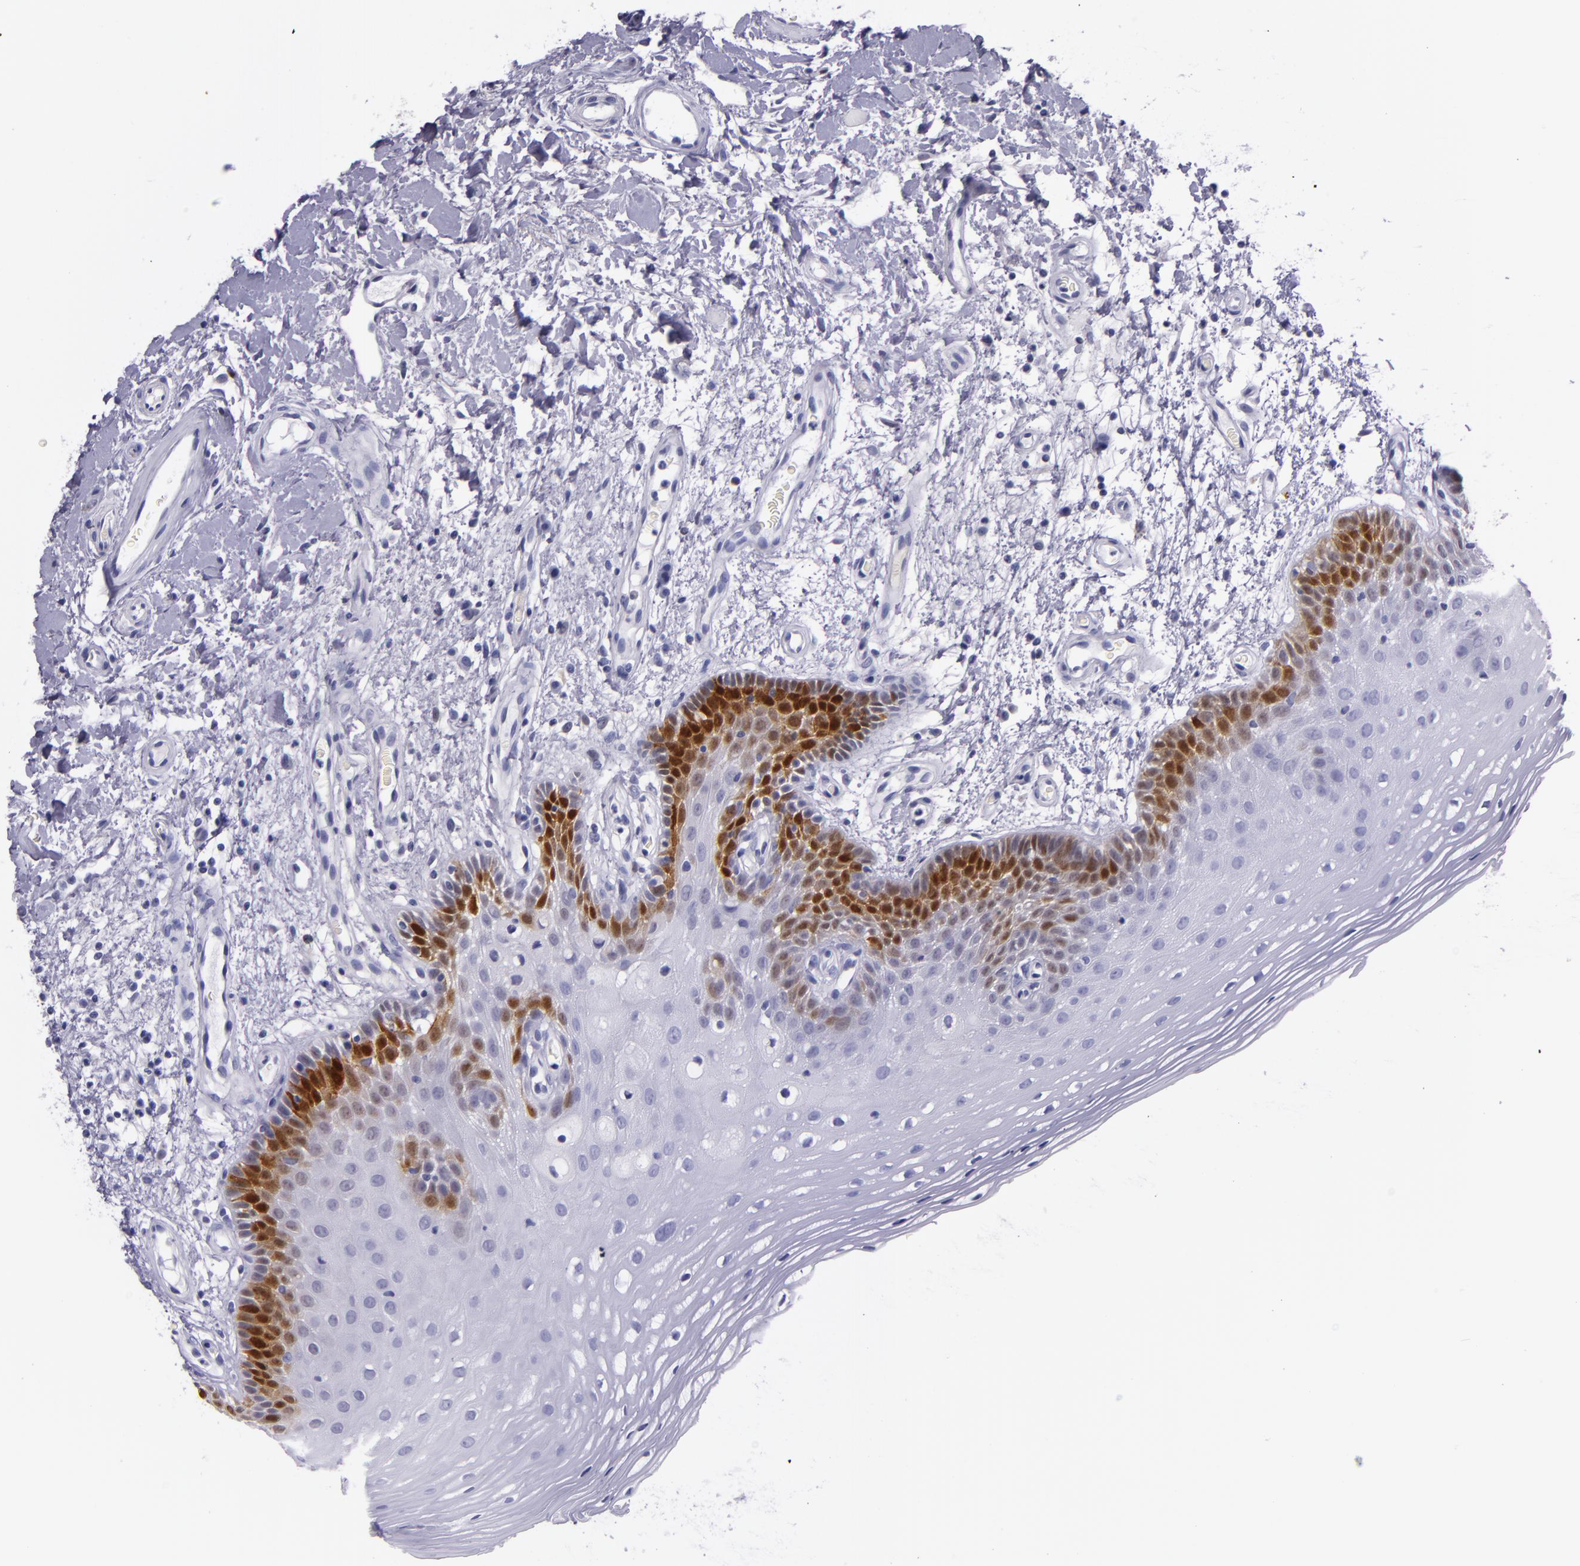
{"staining": {"intensity": "strong", "quantity": "<25%", "location": "nuclear"}, "tissue": "oral mucosa", "cell_type": "Squamous epithelial cells", "image_type": "normal", "snomed": [{"axis": "morphology", "description": "Normal tissue, NOS"}, {"axis": "morphology", "description": "Squamous cell carcinoma, NOS"}, {"axis": "topography", "description": "Skeletal muscle"}, {"axis": "topography", "description": "Oral tissue"}, {"axis": "topography", "description": "Head-Neck"}], "caption": "IHC image of benign oral mucosa stained for a protein (brown), which shows medium levels of strong nuclear staining in about <25% of squamous epithelial cells.", "gene": "MT1A", "patient": {"sex": "male", "age": 71}}